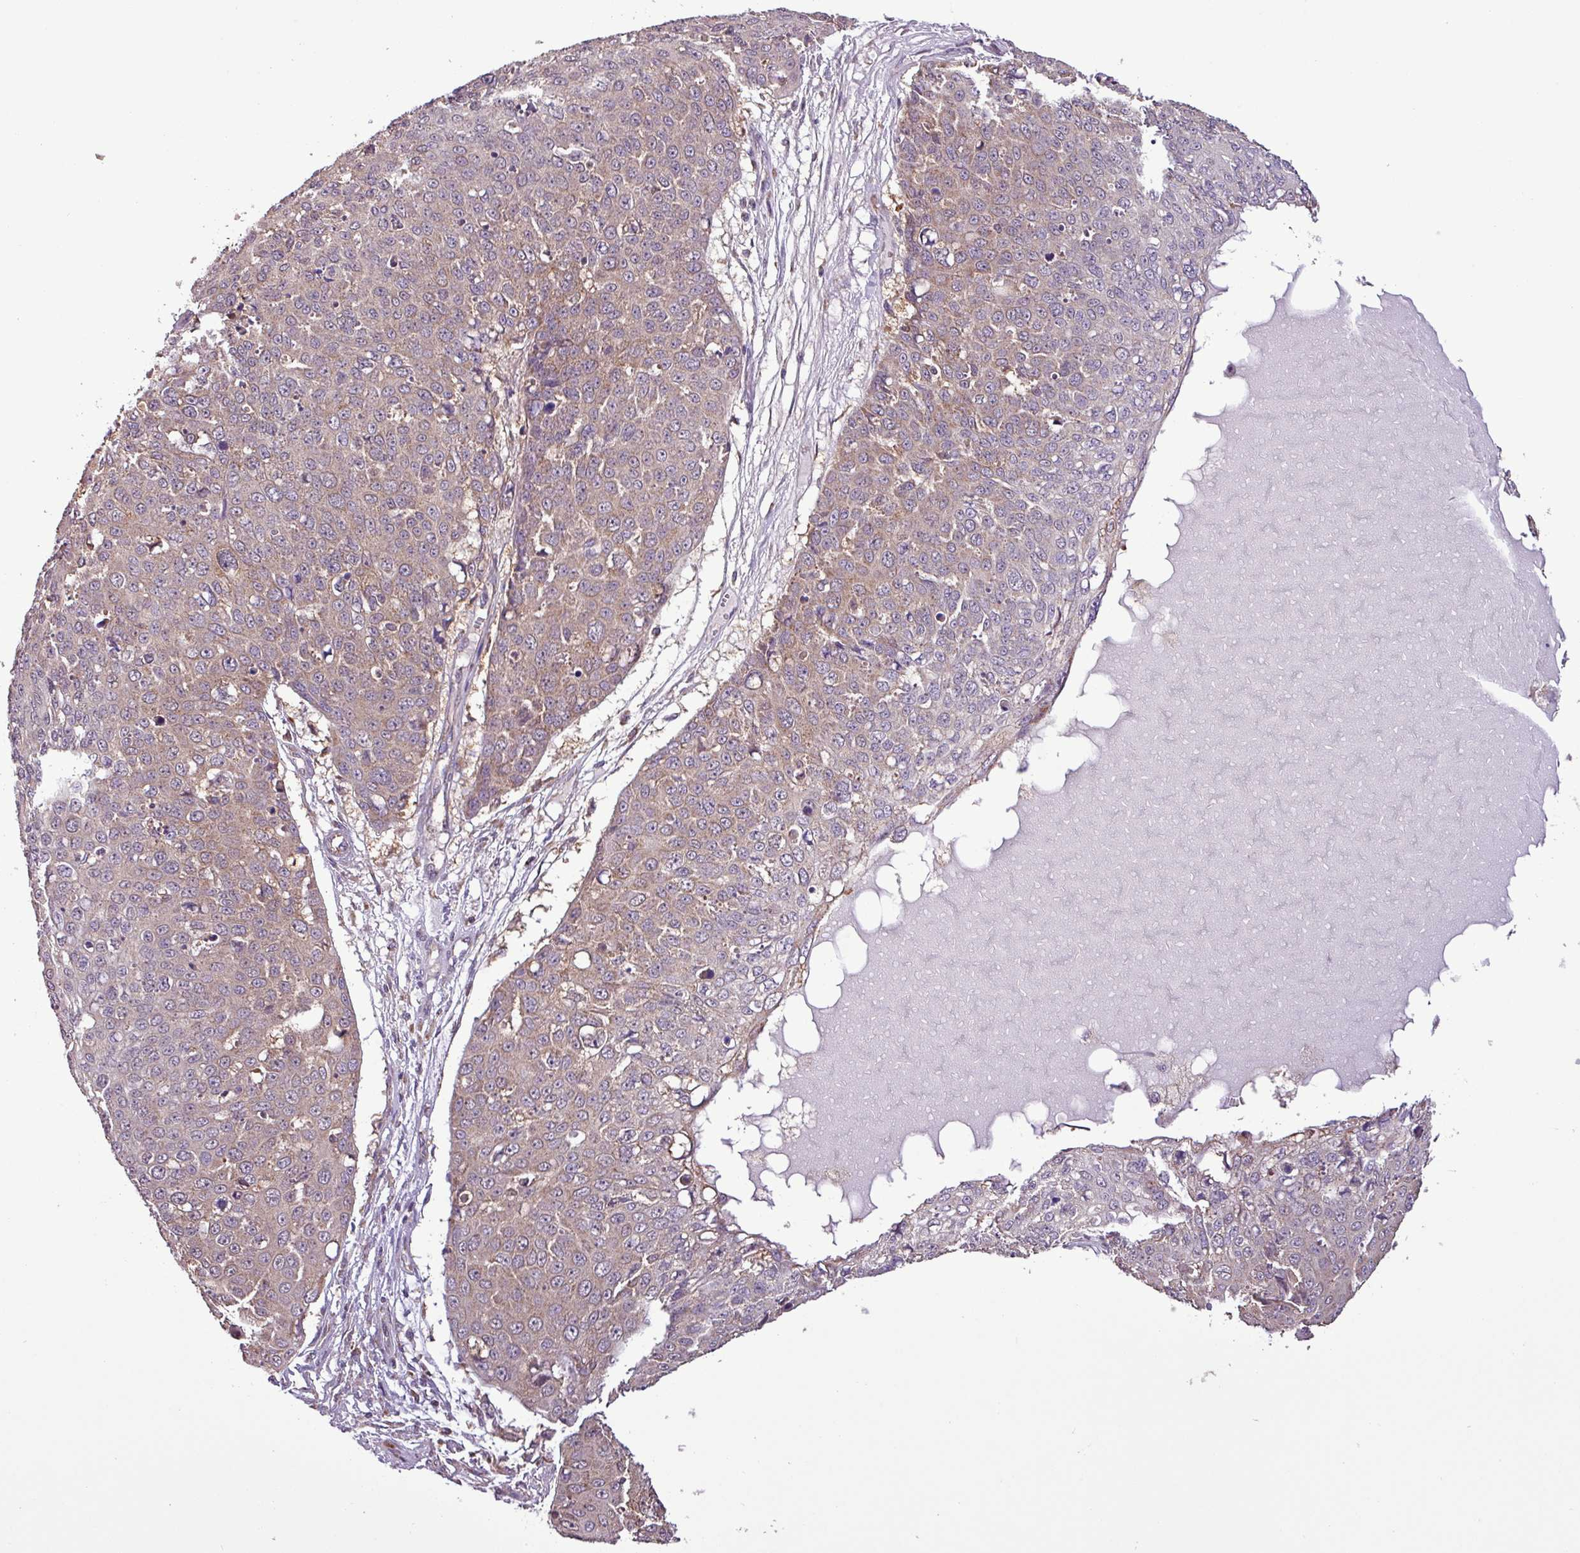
{"staining": {"intensity": "weak", "quantity": "25%-75%", "location": "cytoplasmic/membranous"}, "tissue": "skin cancer", "cell_type": "Tumor cells", "image_type": "cancer", "snomed": [{"axis": "morphology", "description": "Squamous cell carcinoma, NOS"}, {"axis": "topography", "description": "Skin"}], "caption": "The histopathology image demonstrates staining of skin cancer, revealing weak cytoplasmic/membranous protein expression (brown color) within tumor cells.", "gene": "MCTP2", "patient": {"sex": "male", "age": 71}}